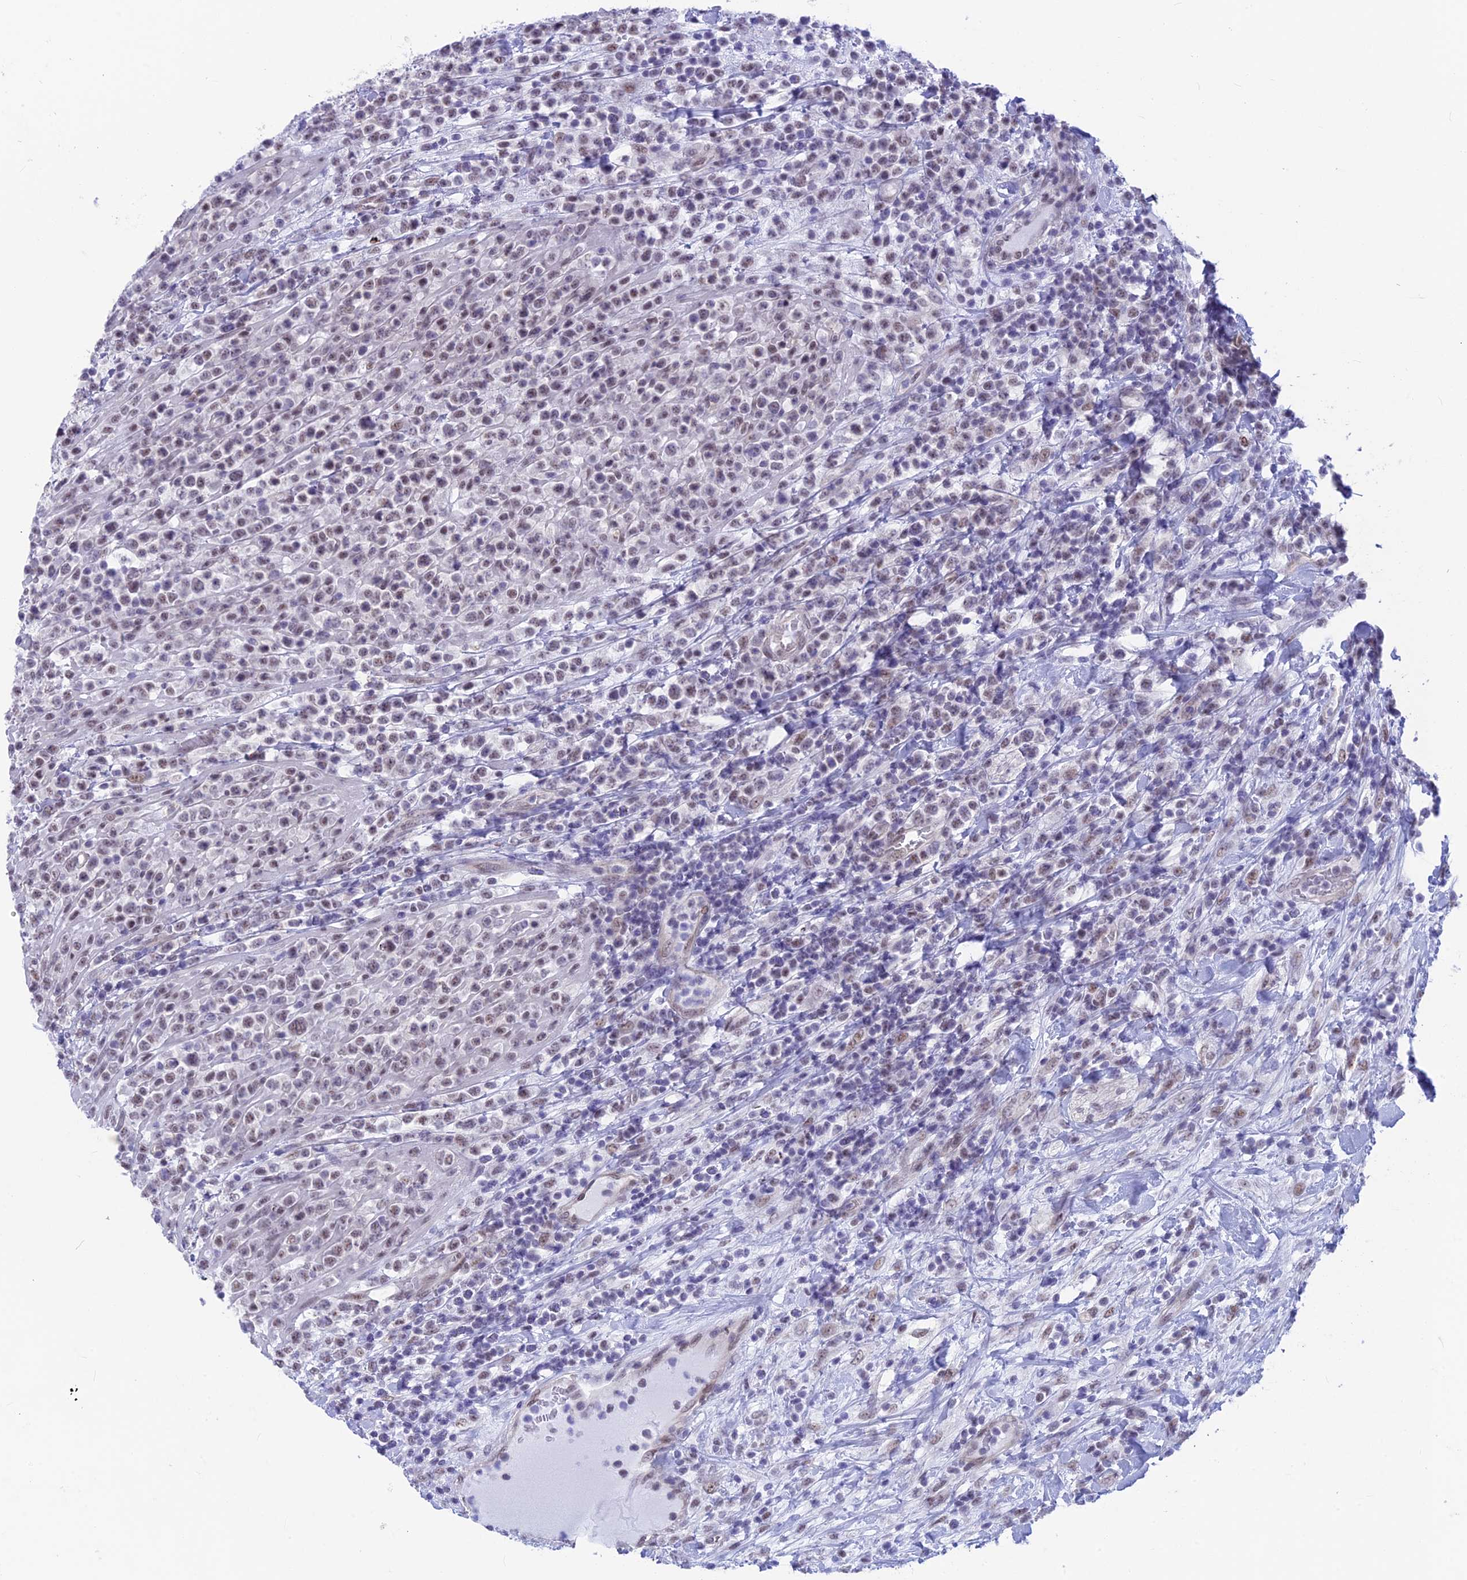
{"staining": {"intensity": "weak", "quantity": "25%-75%", "location": "nuclear"}, "tissue": "lymphoma", "cell_type": "Tumor cells", "image_type": "cancer", "snomed": [{"axis": "morphology", "description": "Malignant lymphoma, non-Hodgkin's type, High grade"}, {"axis": "topography", "description": "Colon"}], "caption": "Human lymphoma stained with a protein marker shows weak staining in tumor cells.", "gene": "SRSF5", "patient": {"sex": "female", "age": 53}}